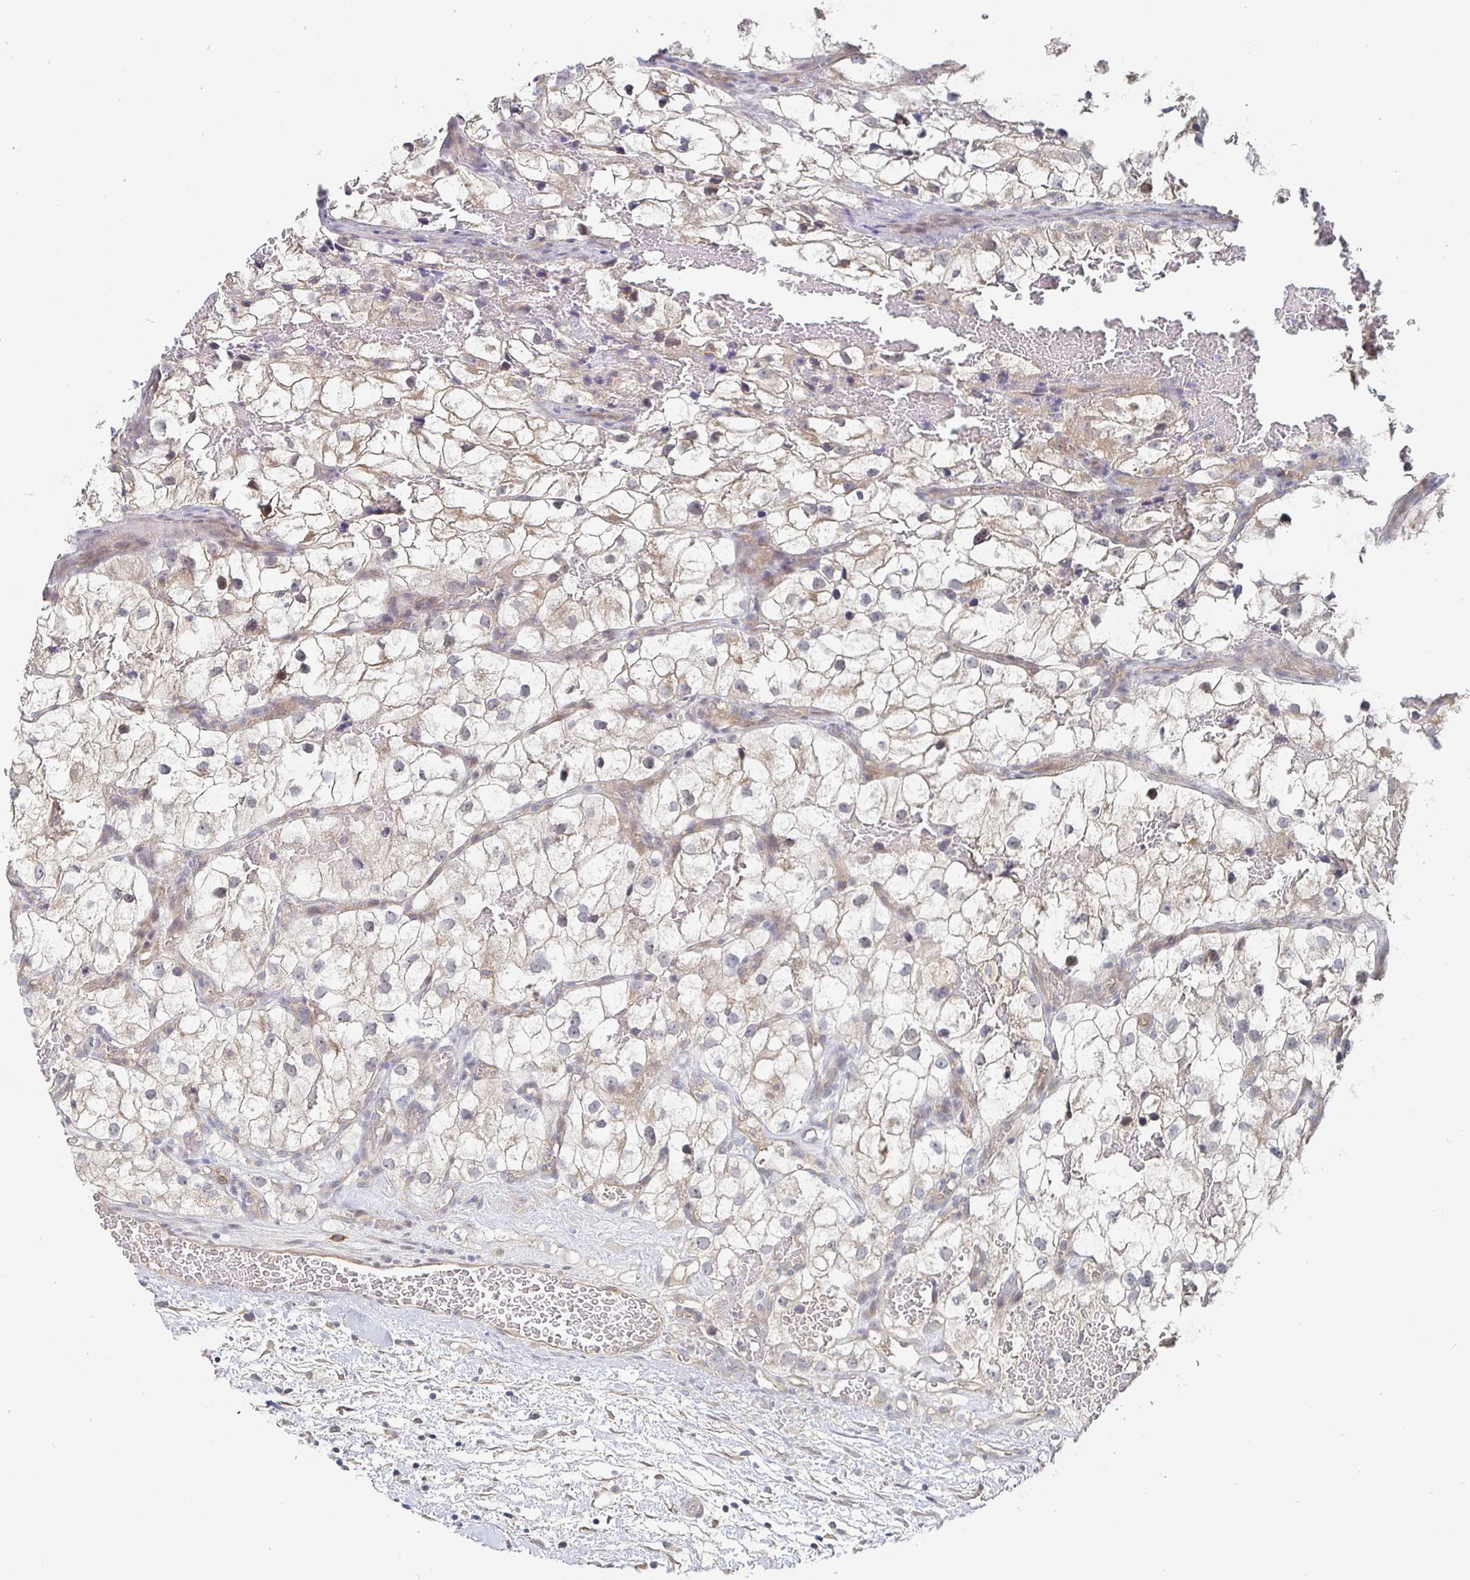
{"staining": {"intensity": "weak", "quantity": "25%-75%", "location": "cytoplasmic/membranous"}, "tissue": "renal cancer", "cell_type": "Tumor cells", "image_type": "cancer", "snomed": [{"axis": "morphology", "description": "Adenocarcinoma, NOS"}, {"axis": "topography", "description": "Kidney"}], "caption": "Renal cancer (adenocarcinoma) tissue shows weak cytoplasmic/membranous staining in approximately 25%-75% of tumor cells, visualized by immunohistochemistry. (DAB (3,3'-diaminobenzidine) IHC with brightfield microscopy, high magnification).", "gene": "MEIS1", "patient": {"sex": "male", "age": 59}}